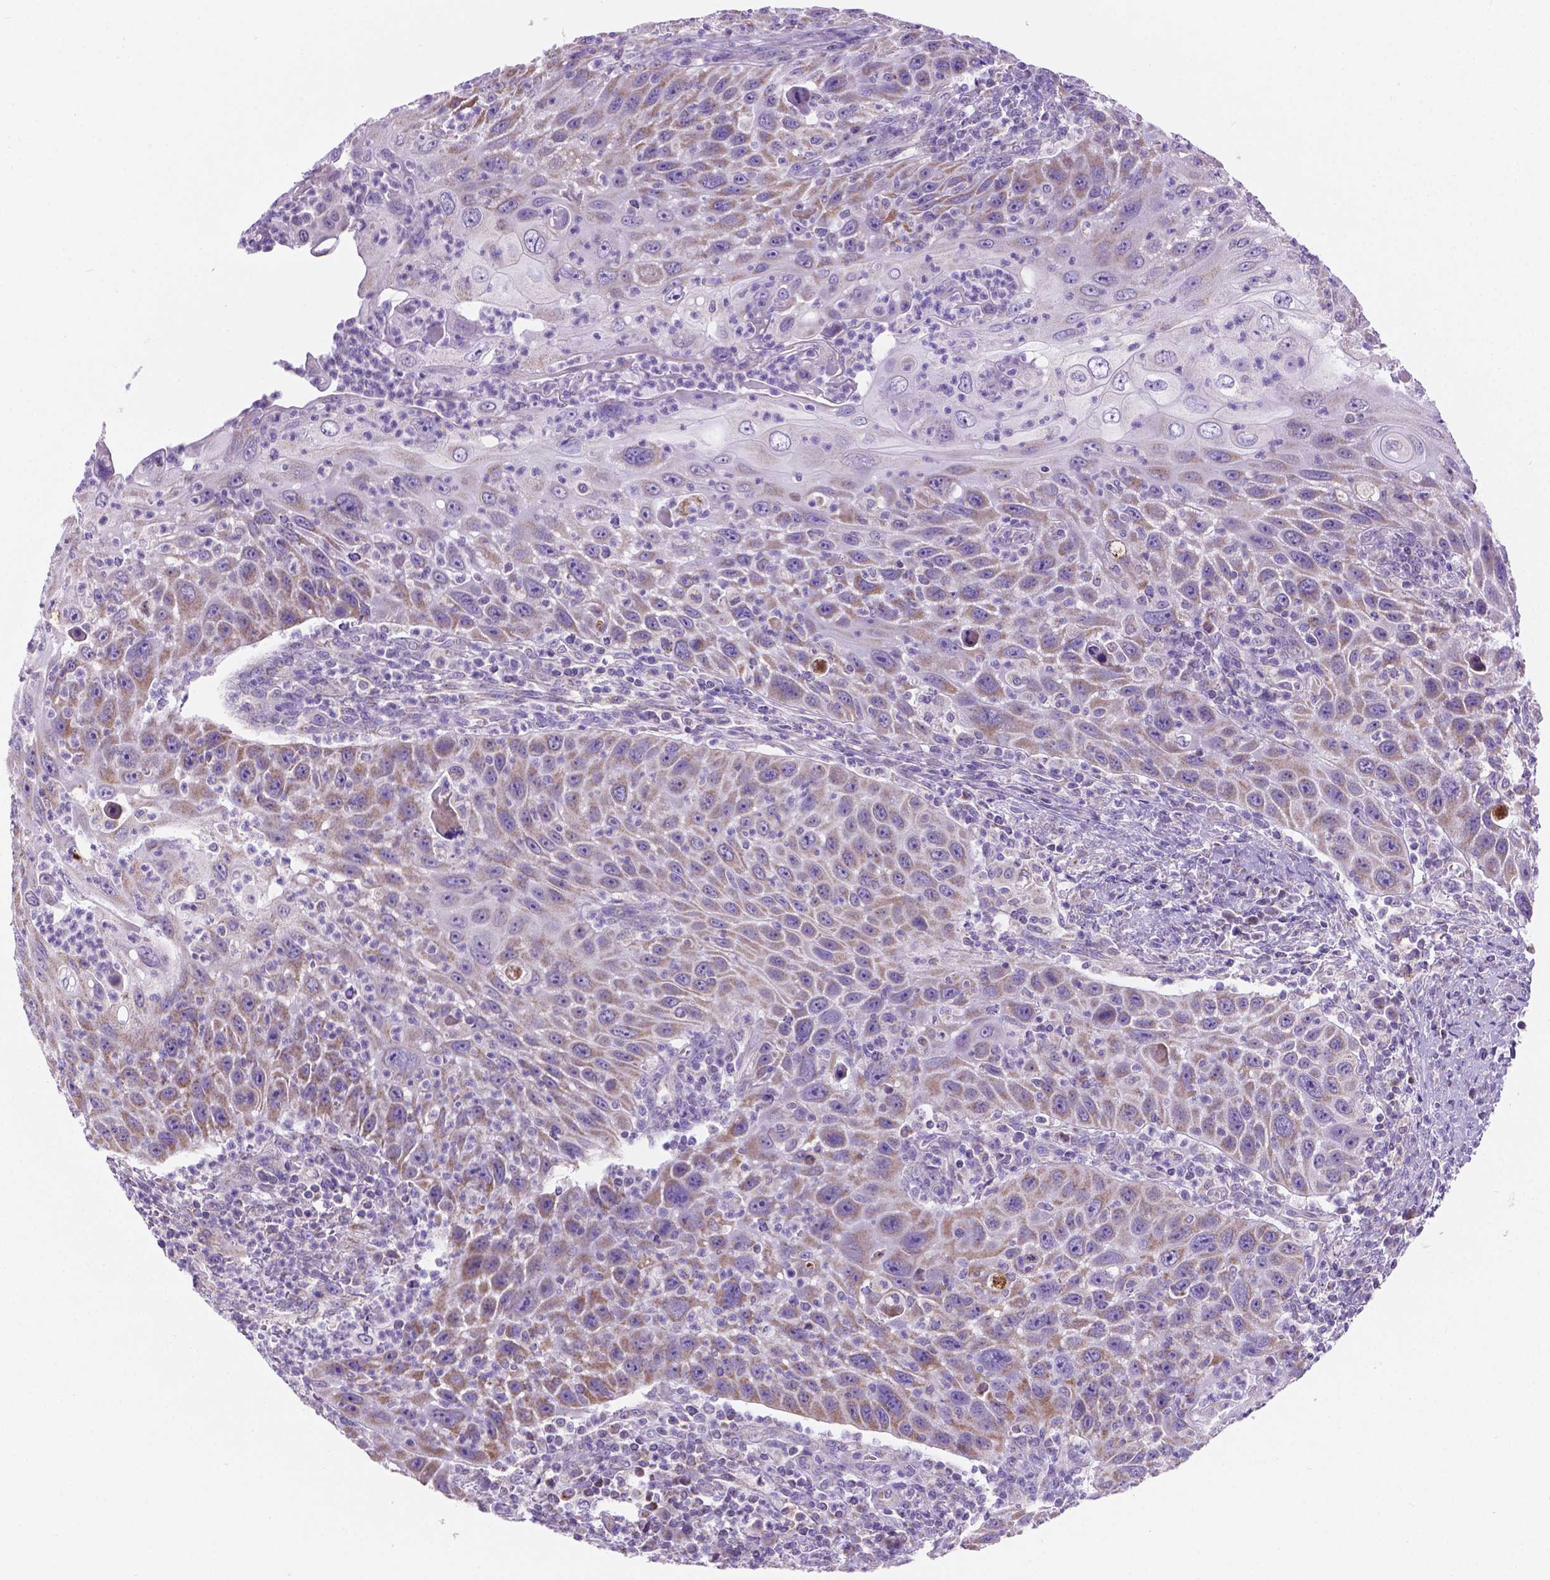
{"staining": {"intensity": "weak", "quantity": "25%-75%", "location": "cytoplasmic/membranous"}, "tissue": "head and neck cancer", "cell_type": "Tumor cells", "image_type": "cancer", "snomed": [{"axis": "morphology", "description": "Squamous cell carcinoma, NOS"}, {"axis": "topography", "description": "Head-Neck"}], "caption": "This micrograph demonstrates IHC staining of human squamous cell carcinoma (head and neck), with low weak cytoplasmic/membranous expression in about 25%-75% of tumor cells.", "gene": "CSPG5", "patient": {"sex": "male", "age": 69}}